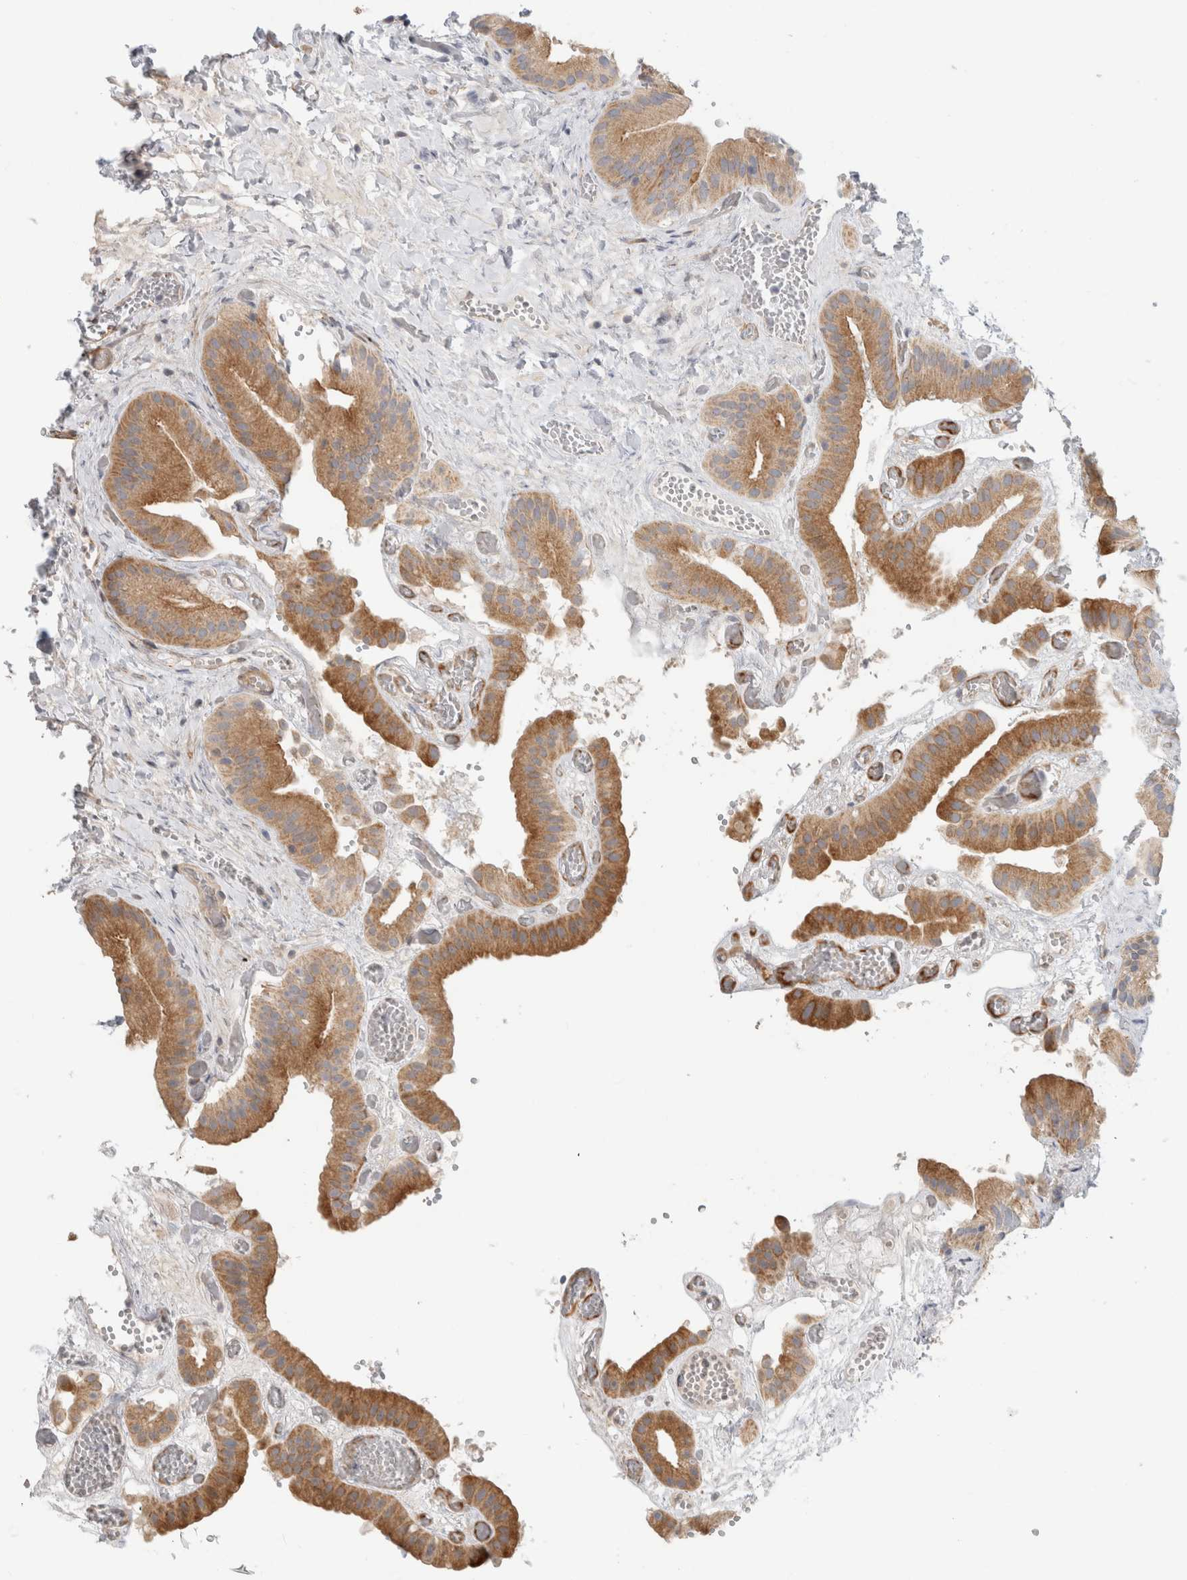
{"staining": {"intensity": "moderate", "quantity": ">75%", "location": "cytoplasmic/membranous"}, "tissue": "gallbladder", "cell_type": "Glandular cells", "image_type": "normal", "snomed": [{"axis": "morphology", "description": "Normal tissue, NOS"}, {"axis": "topography", "description": "Gallbladder"}], "caption": "Protein analysis of benign gallbladder exhibits moderate cytoplasmic/membranous positivity in approximately >75% of glandular cells.", "gene": "KPNA5", "patient": {"sex": "female", "age": 64}}